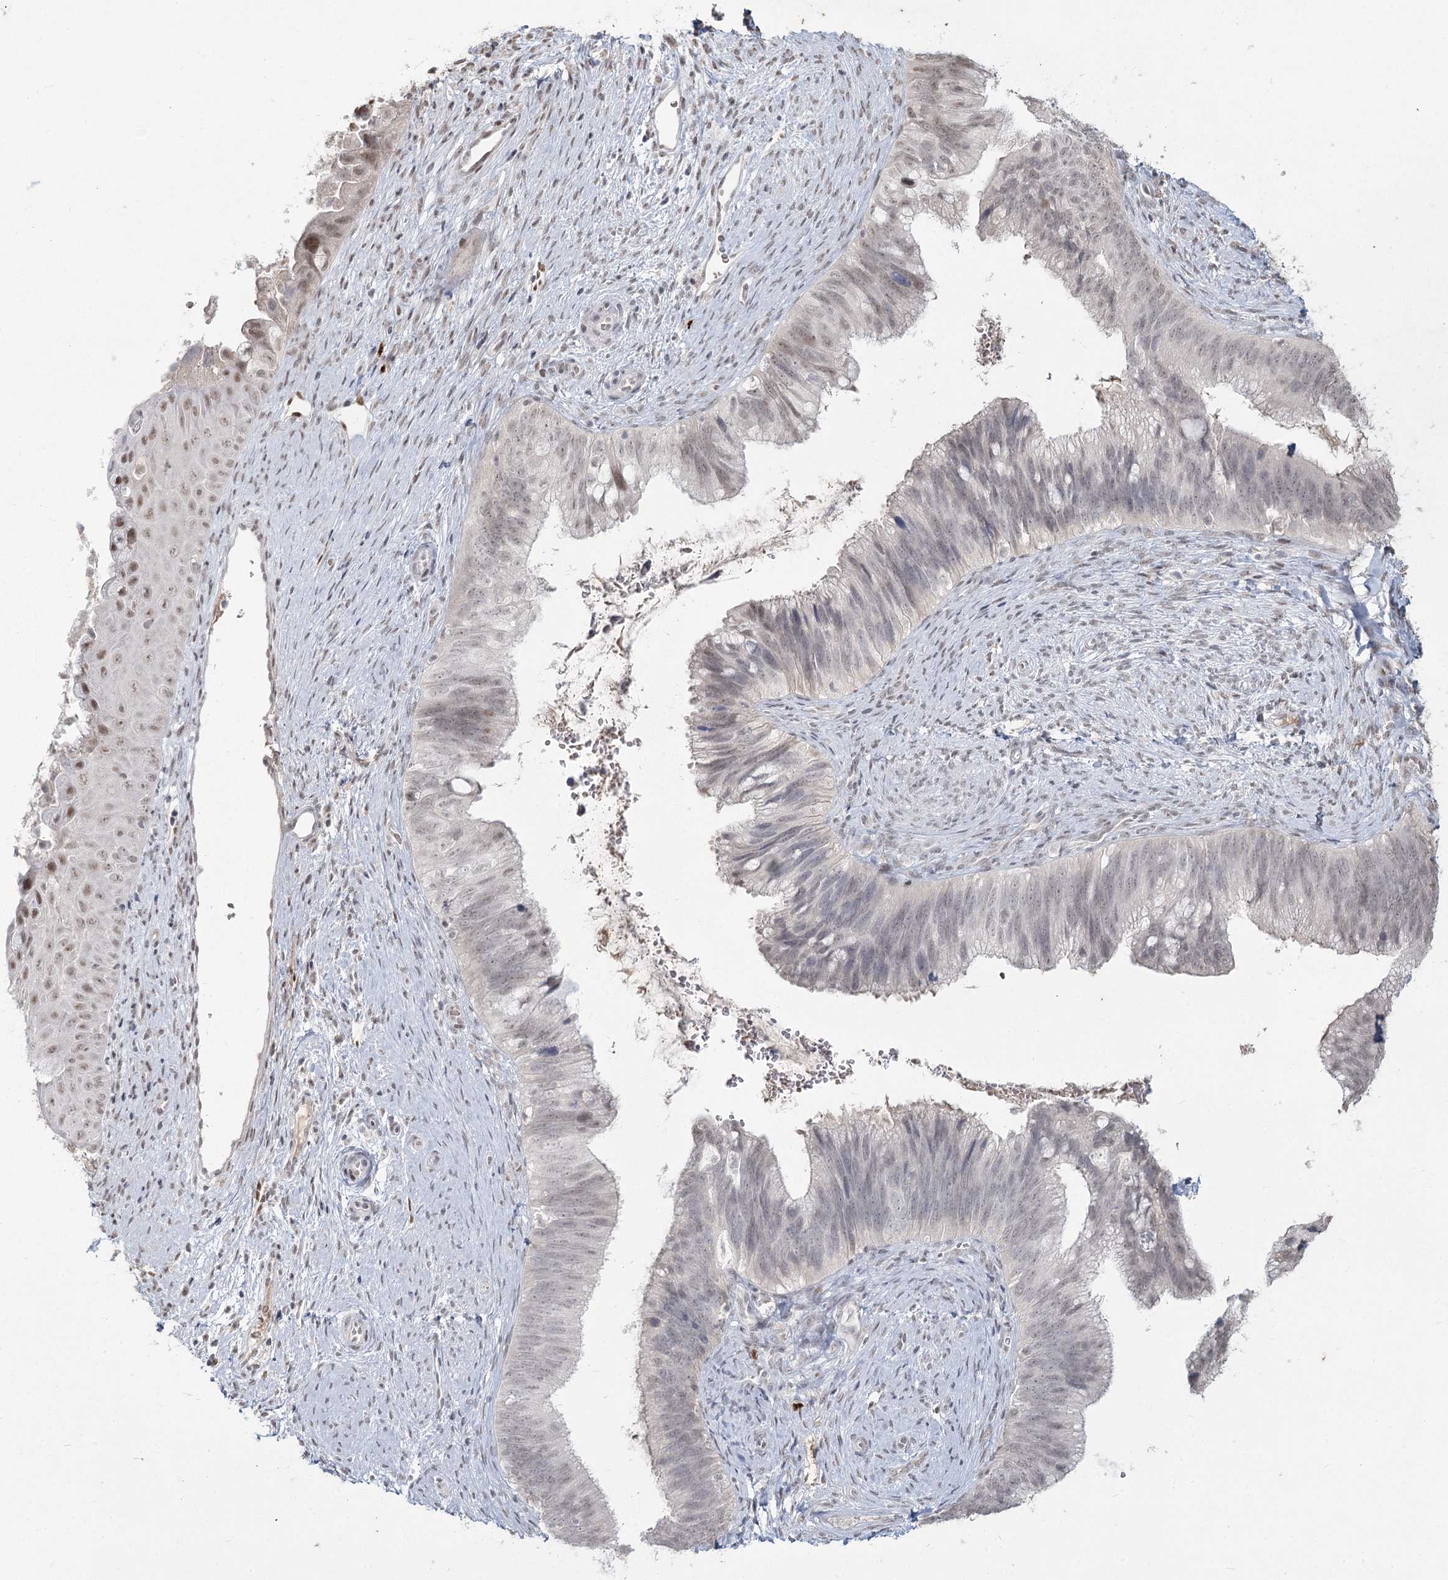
{"staining": {"intensity": "weak", "quantity": "<25%", "location": "nuclear"}, "tissue": "cervical cancer", "cell_type": "Tumor cells", "image_type": "cancer", "snomed": [{"axis": "morphology", "description": "Adenocarcinoma, NOS"}, {"axis": "topography", "description": "Cervix"}], "caption": "Human cervical adenocarcinoma stained for a protein using immunohistochemistry (IHC) exhibits no staining in tumor cells.", "gene": "LY6G5C", "patient": {"sex": "female", "age": 42}}